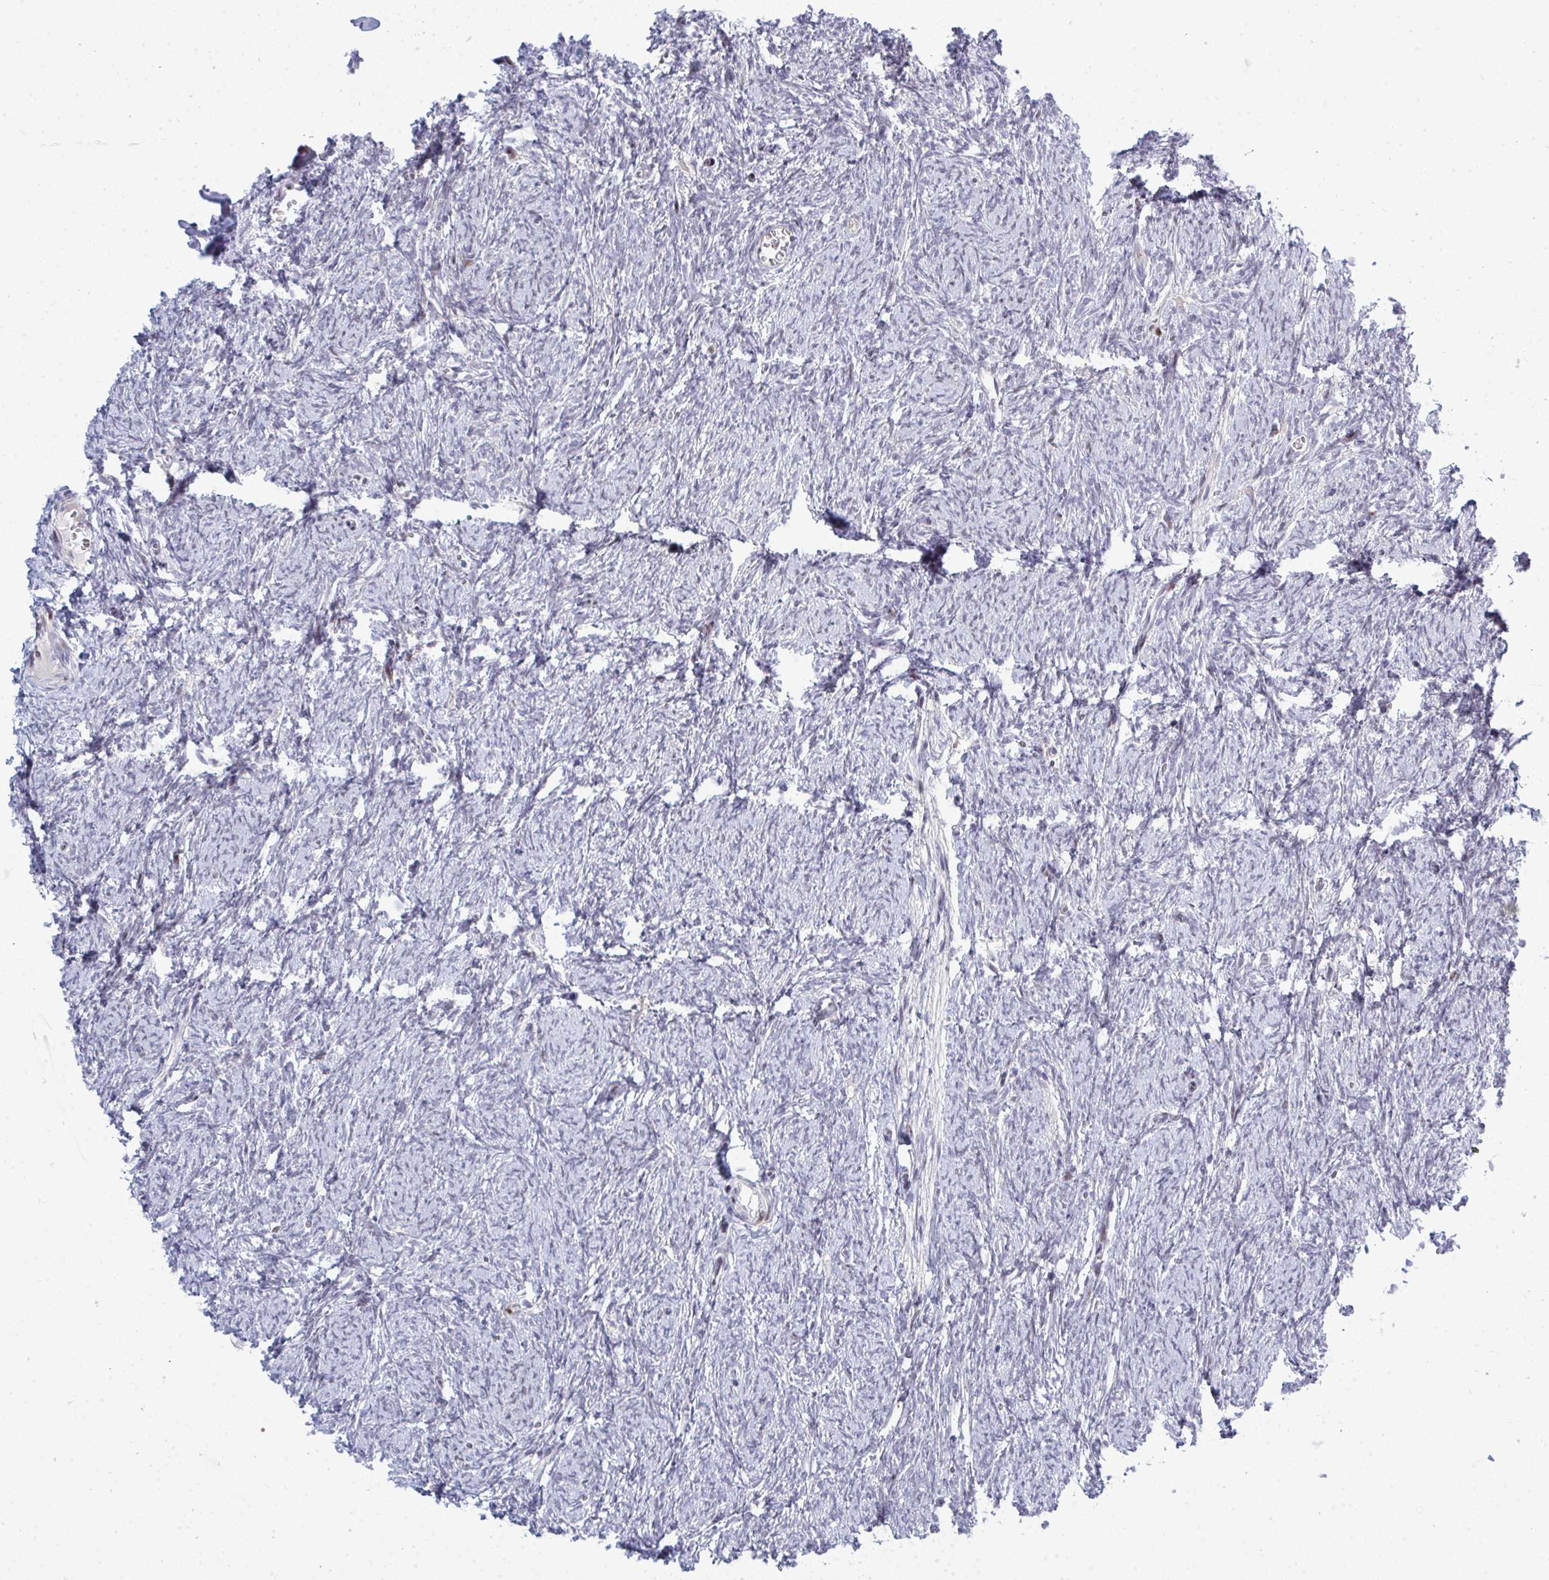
{"staining": {"intensity": "negative", "quantity": "none", "location": "none"}, "tissue": "ovary", "cell_type": "Follicle cells", "image_type": "normal", "snomed": [{"axis": "morphology", "description": "Normal tissue, NOS"}, {"axis": "topography", "description": "Ovary"}], "caption": "Immunohistochemistry photomicrograph of benign ovary: human ovary stained with DAB reveals no significant protein expression in follicle cells. Brightfield microscopy of immunohistochemistry stained with DAB (brown) and hematoxylin (blue), captured at high magnification.", "gene": "TAB1", "patient": {"sex": "female", "age": 41}}